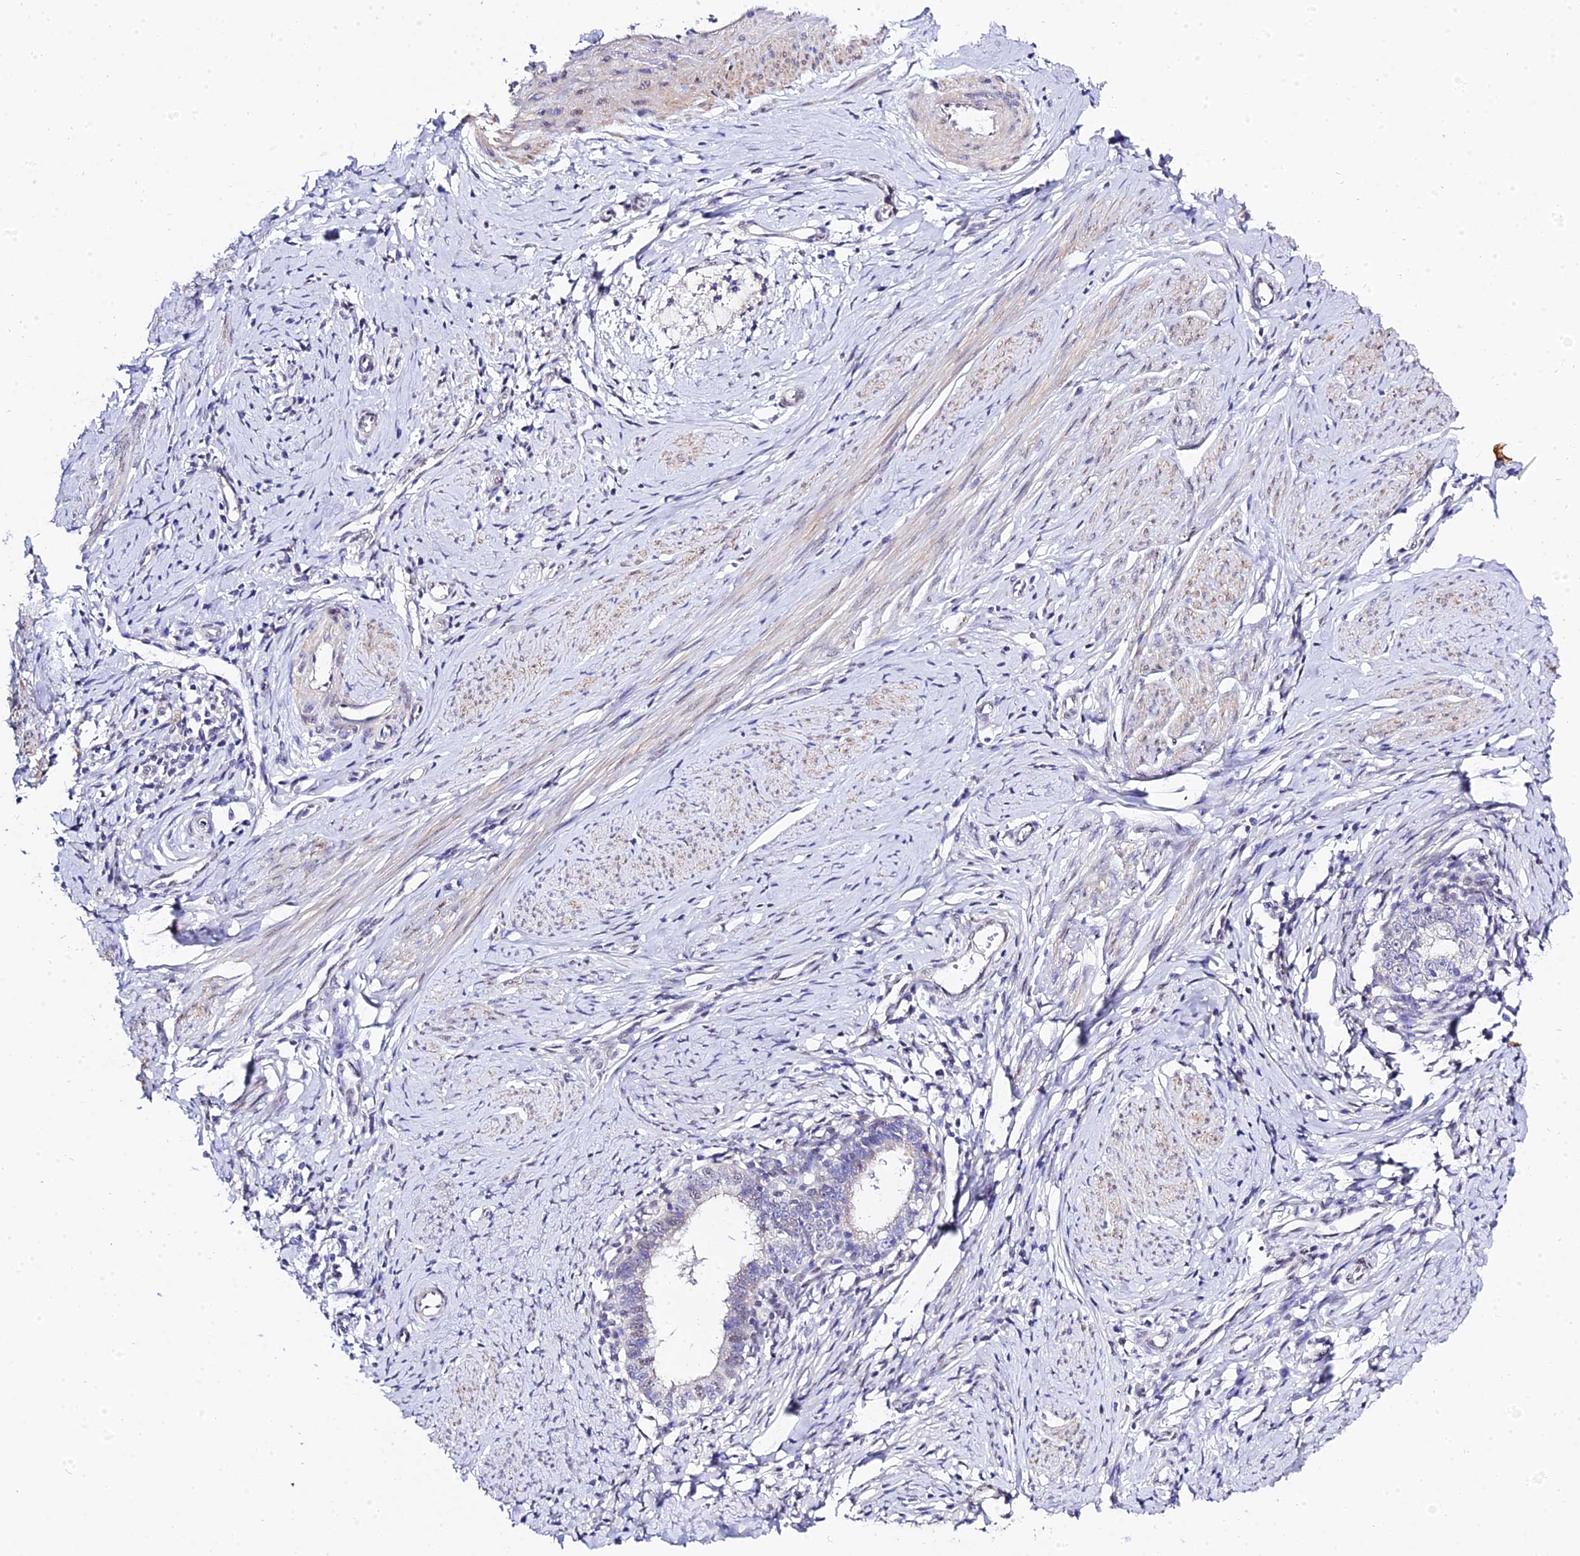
{"staining": {"intensity": "negative", "quantity": "none", "location": "none"}, "tissue": "cervical cancer", "cell_type": "Tumor cells", "image_type": "cancer", "snomed": [{"axis": "morphology", "description": "Adenocarcinoma, NOS"}, {"axis": "topography", "description": "Cervix"}], "caption": "This is an IHC photomicrograph of human cervical cancer. There is no positivity in tumor cells.", "gene": "ZNF628", "patient": {"sex": "female", "age": 36}}